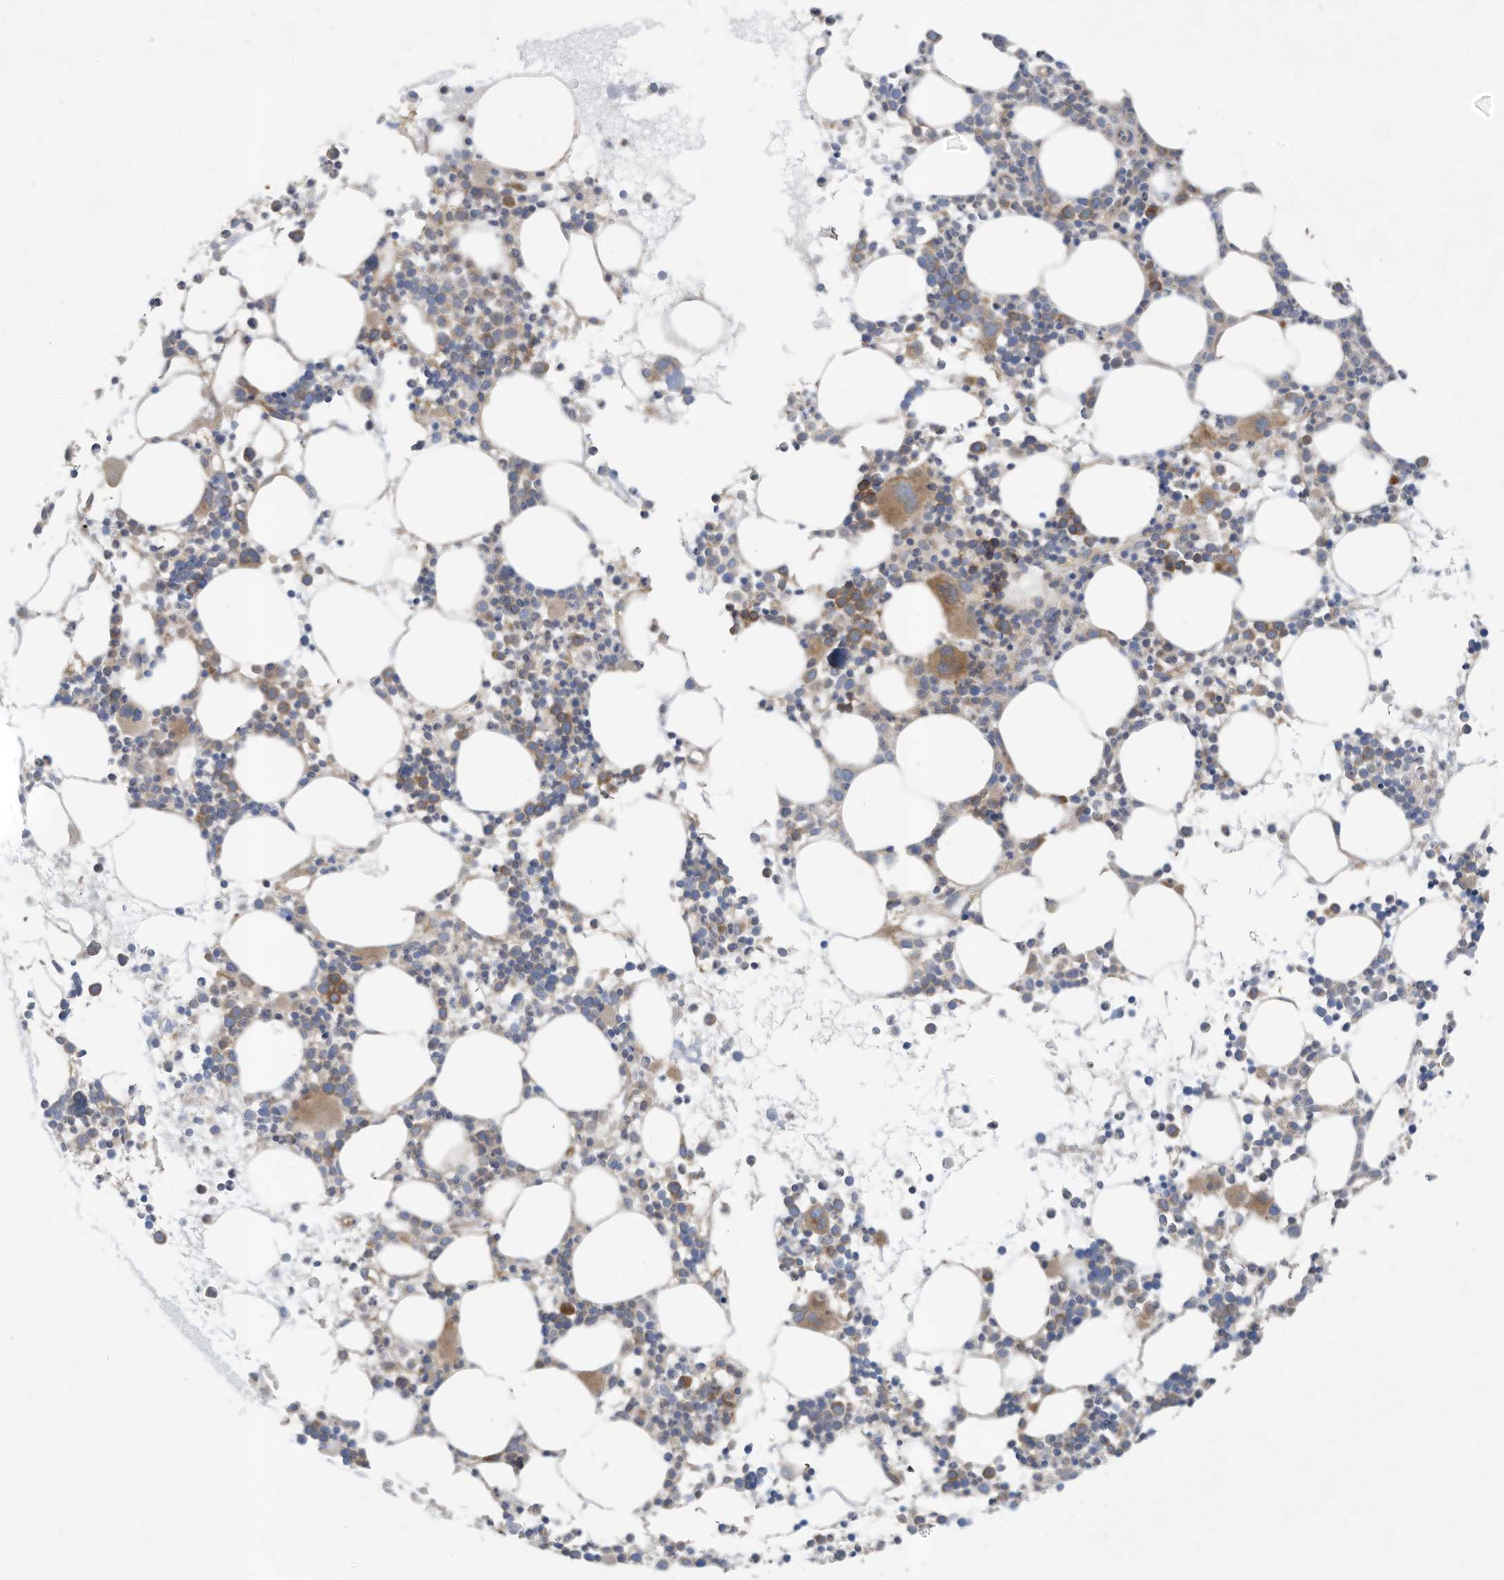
{"staining": {"intensity": "moderate", "quantity": "<25%", "location": "cytoplasmic/membranous"}, "tissue": "bone marrow", "cell_type": "Hematopoietic cells", "image_type": "normal", "snomed": [{"axis": "morphology", "description": "Normal tissue, NOS"}, {"axis": "topography", "description": "Bone marrow"}], "caption": "DAB (3,3'-diaminobenzidine) immunohistochemical staining of normal bone marrow shows moderate cytoplasmic/membranous protein staining in about <25% of hematopoietic cells.", "gene": "USE1", "patient": {"sex": "female", "age": 62}}